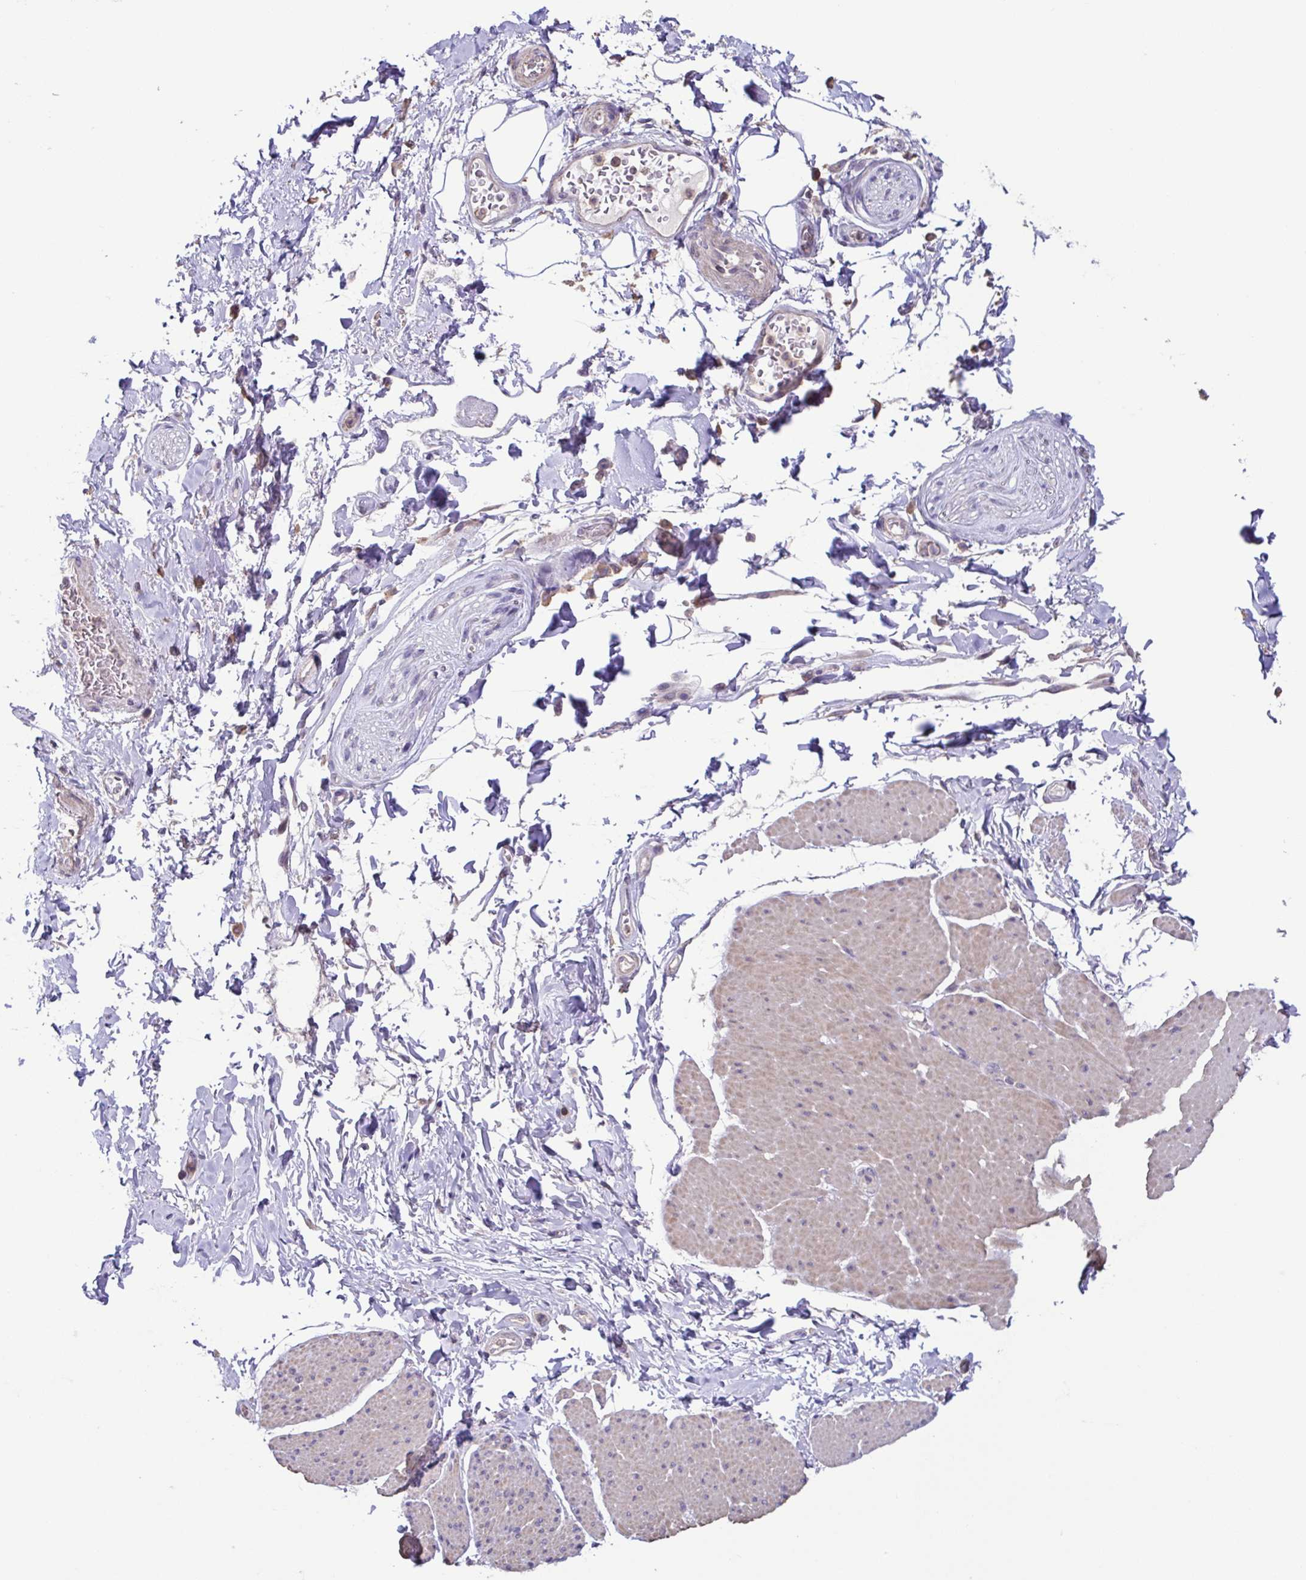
{"staining": {"intensity": "negative", "quantity": "none", "location": "none"}, "tissue": "adipose tissue", "cell_type": "Adipocytes", "image_type": "normal", "snomed": [{"axis": "morphology", "description": "Normal tissue, NOS"}, {"axis": "topography", "description": "Urinary bladder"}, {"axis": "topography", "description": "Peripheral nerve tissue"}], "caption": "Immunohistochemical staining of unremarkable human adipose tissue shows no significant positivity in adipocytes.", "gene": "ACTRT2", "patient": {"sex": "female", "age": 60}}